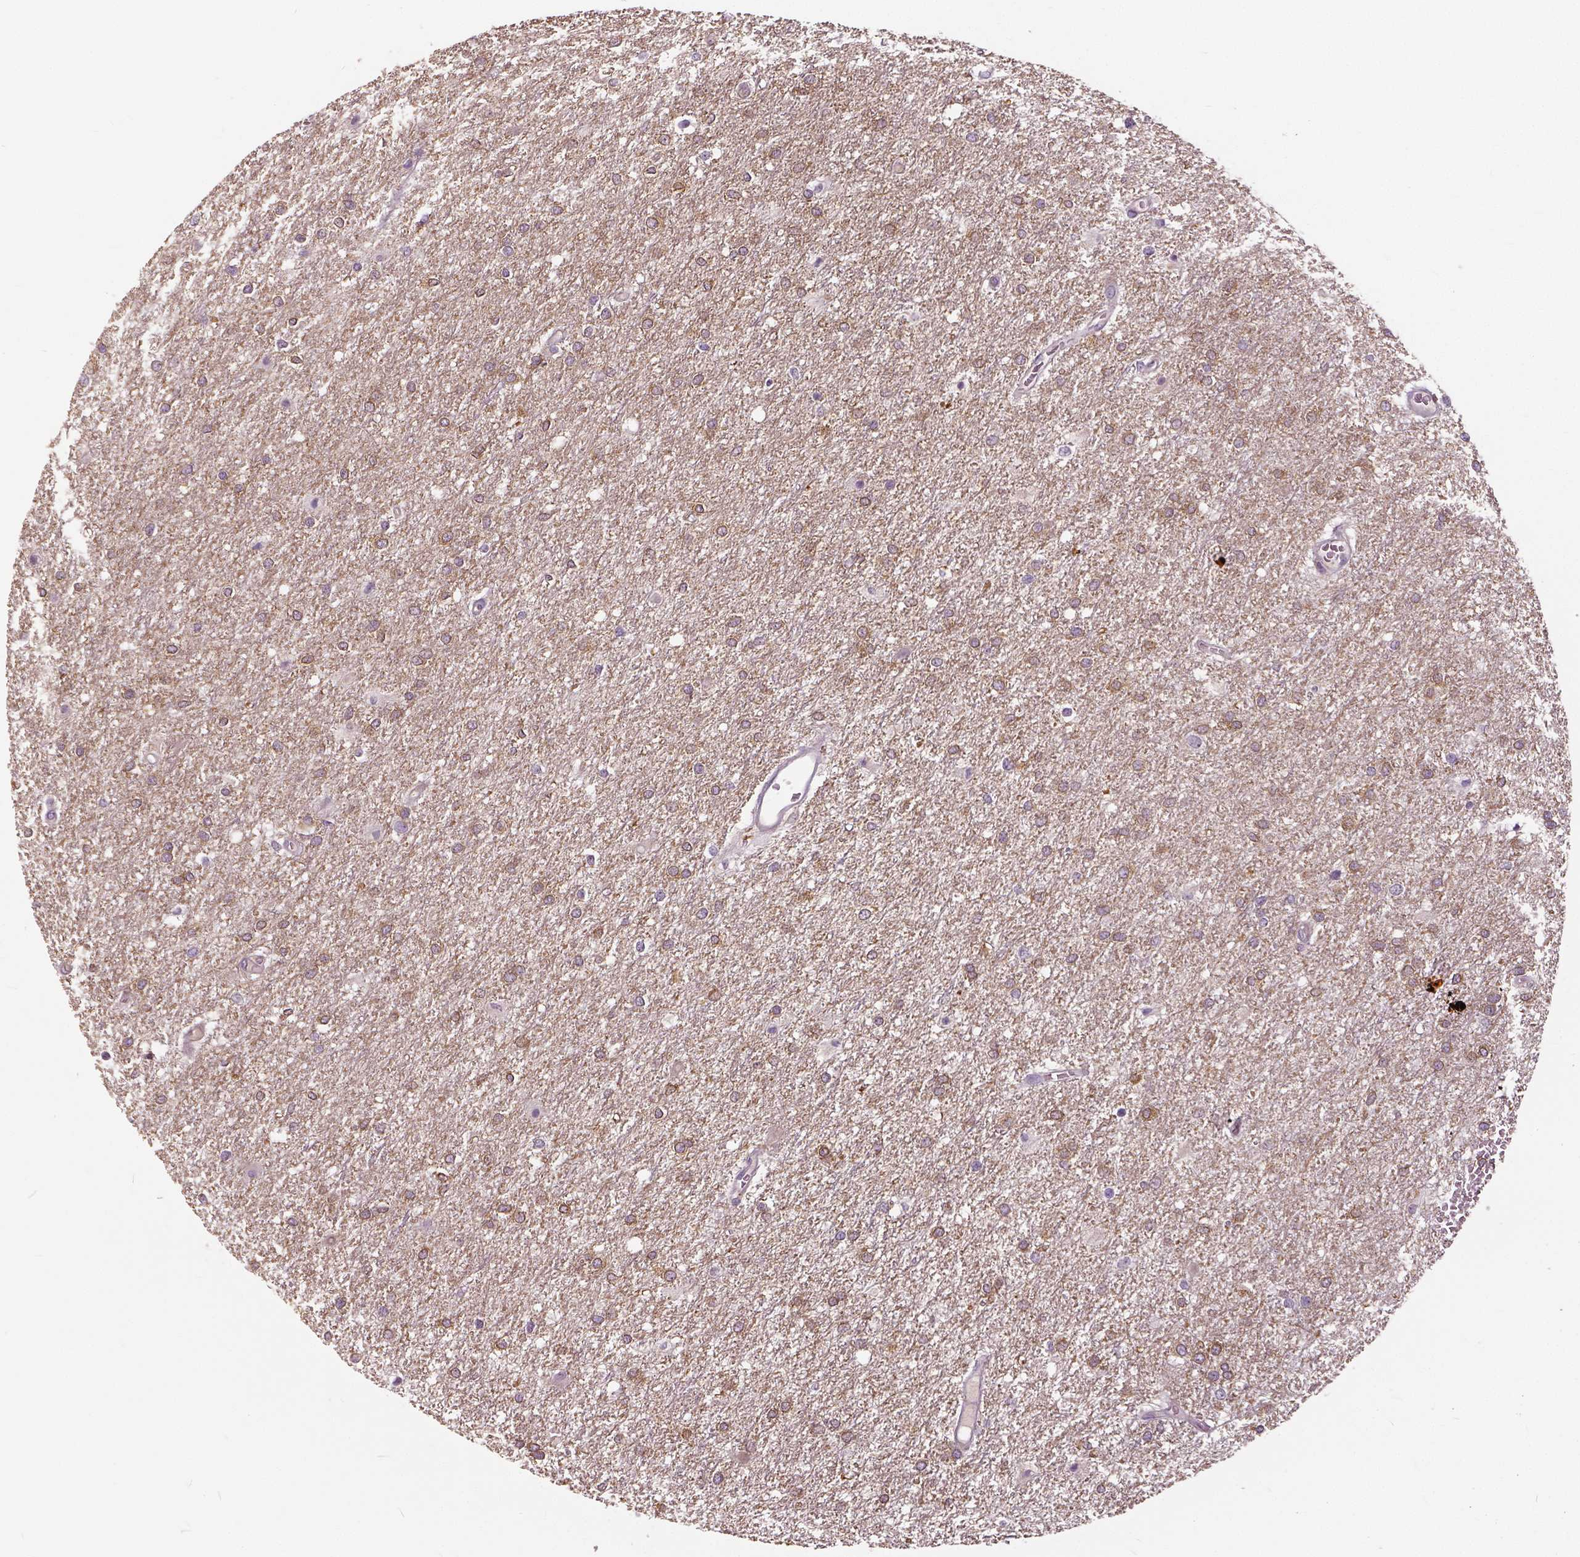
{"staining": {"intensity": "weak", "quantity": ">75%", "location": "cytoplasmic/membranous"}, "tissue": "glioma", "cell_type": "Tumor cells", "image_type": "cancer", "snomed": [{"axis": "morphology", "description": "Glioma, malignant, High grade"}, {"axis": "topography", "description": "Brain"}], "caption": "Immunohistochemical staining of human glioma exhibits low levels of weak cytoplasmic/membranous expression in about >75% of tumor cells. Nuclei are stained in blue.", "gene": "NECAB1", "patient": {"sex": "female", "age": 61}}